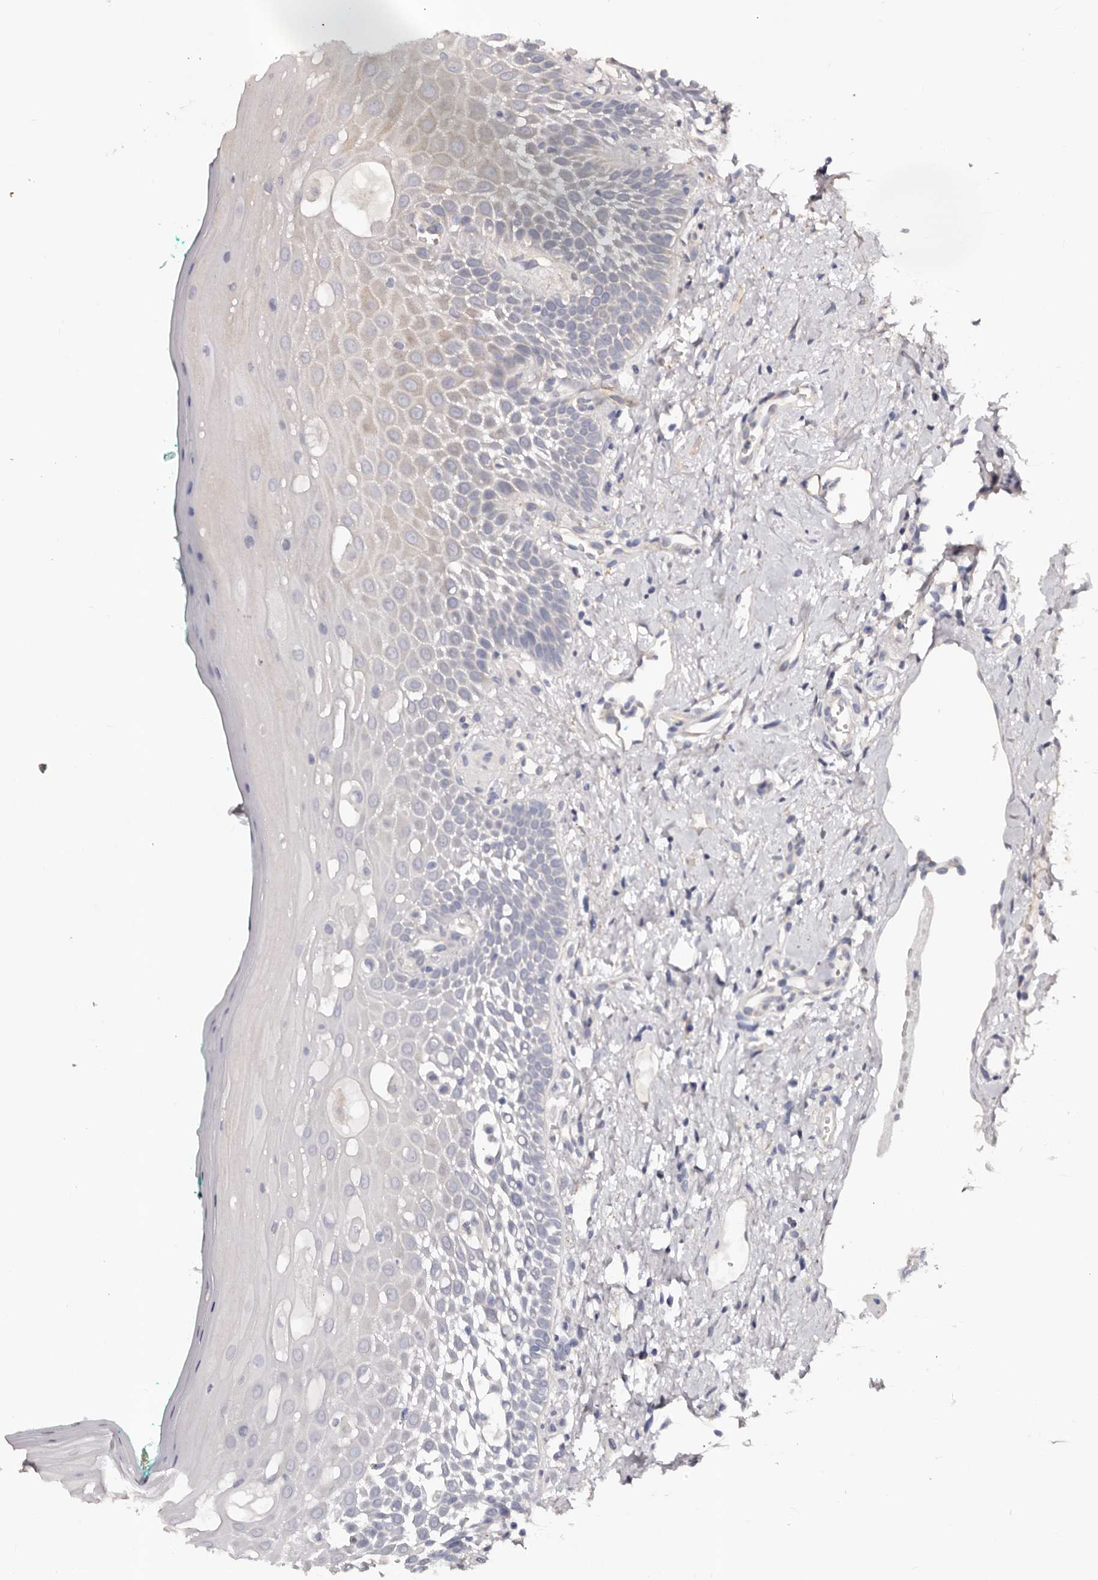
{"staining": {"intensity": "weak", "quantity": "25%-75%", "location": "cytoplasmic/membranous"}, "tissue": "oral mucosa", "cell_type": "Squamous epithelial cells", "image_type": "normal", "snomed": [{"axis": "morphology", "description": "Normal tissue, NOS"}, {"axis": "topography", "description": "Oral tissue"}], "caption": "Human oral mucosa stained for a protein (brown) displays weak cytoplasmic/membranous positive positivity in about 25%-75% of squamous epithelial cells.", "gene": "GTPBP1", "patient": {"sex": "female", "age": 70}}